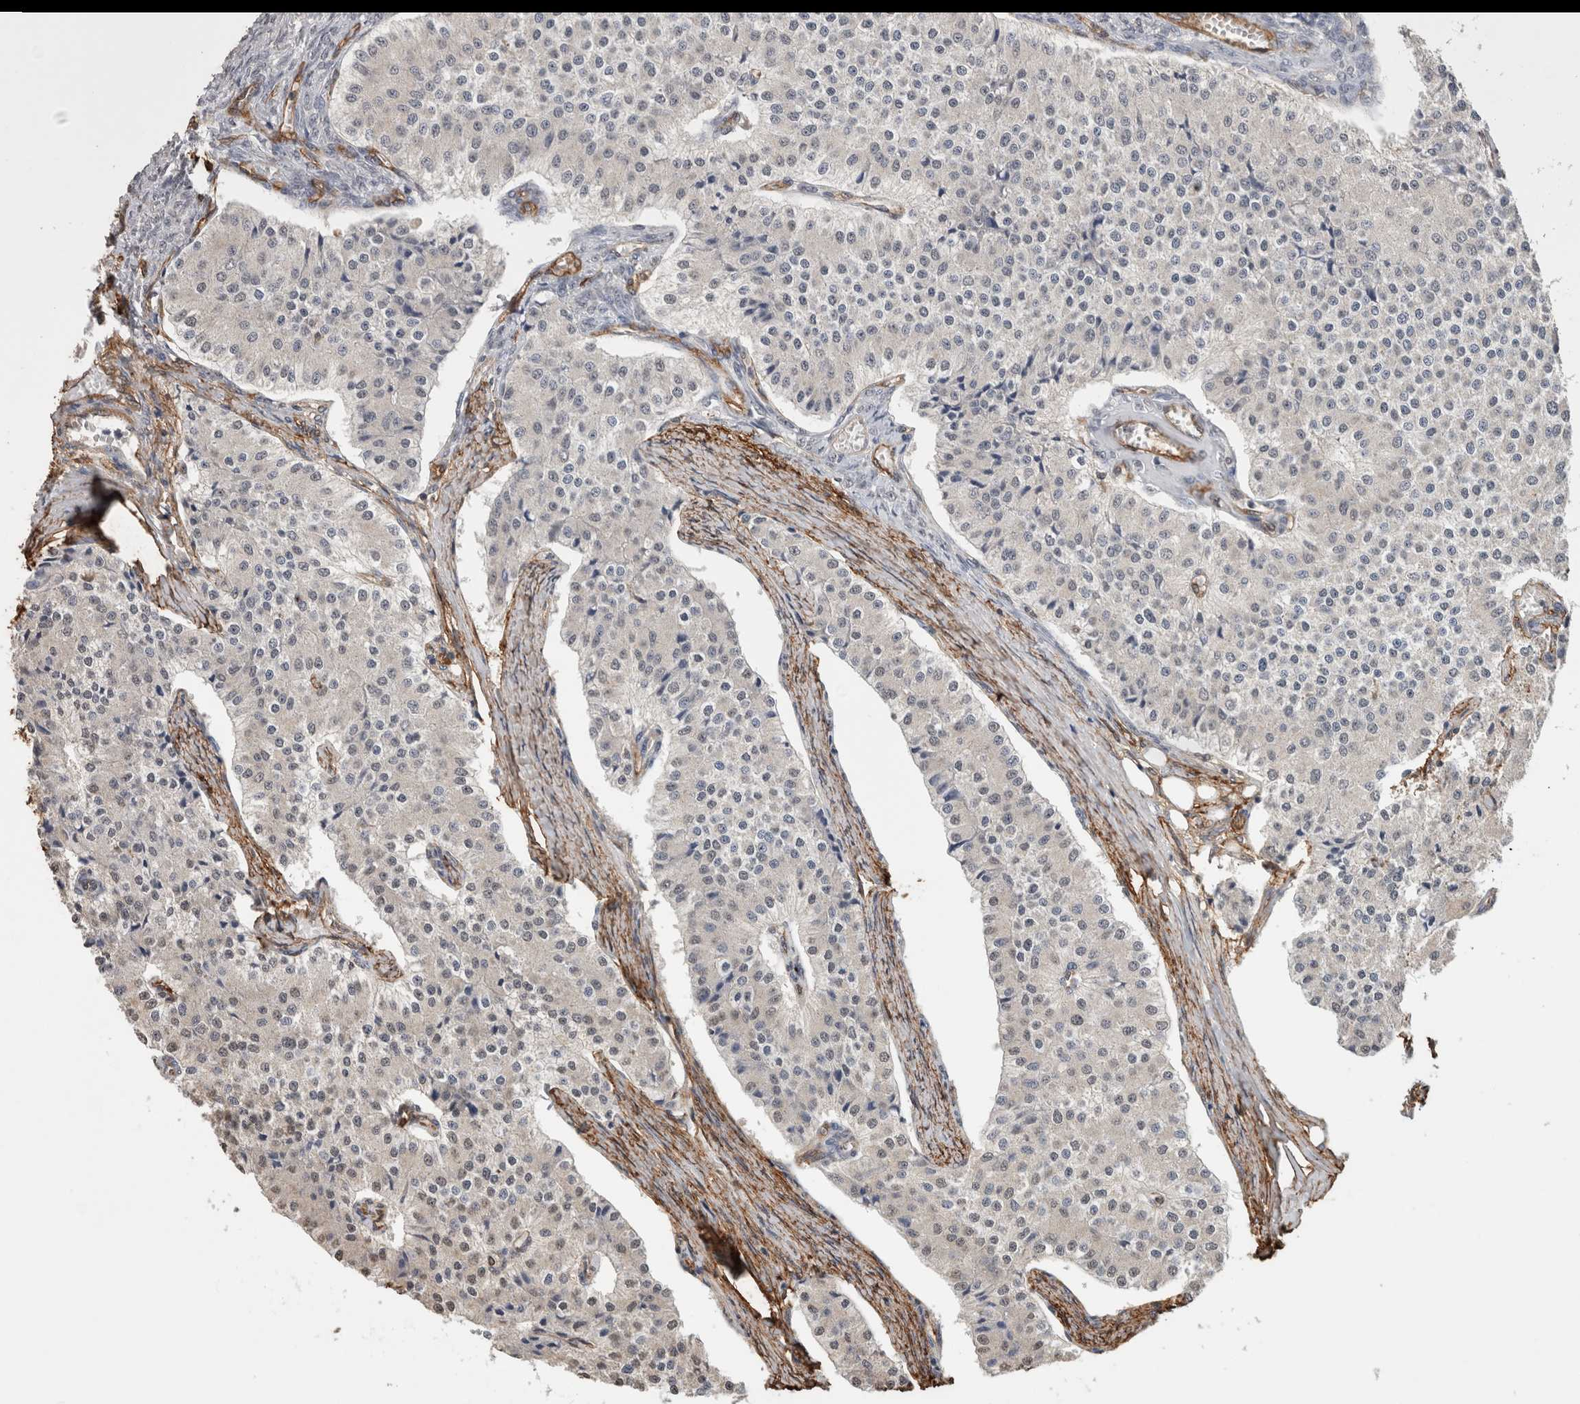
{"staining": {"intensity": "negative", "quantity": "none", "location": "none"}, "tissue": "carcinoid", "cell_type": "Tumor cells", "image_type": "cancer", "snomed": [{"axis": "morphology", "description": "Carcinoid, malignant, NOS"}, {"axis": "topography", "description": "Colon"}], "caption": "This photomicrograph is of carcinoid stained with immunohistochemistry to label a protein in brown with the nuclei are counter-stained blue. There is no staining in tumor cells.", "gene": "S100A10", "patient": {"sex": "female", "age": 52}}